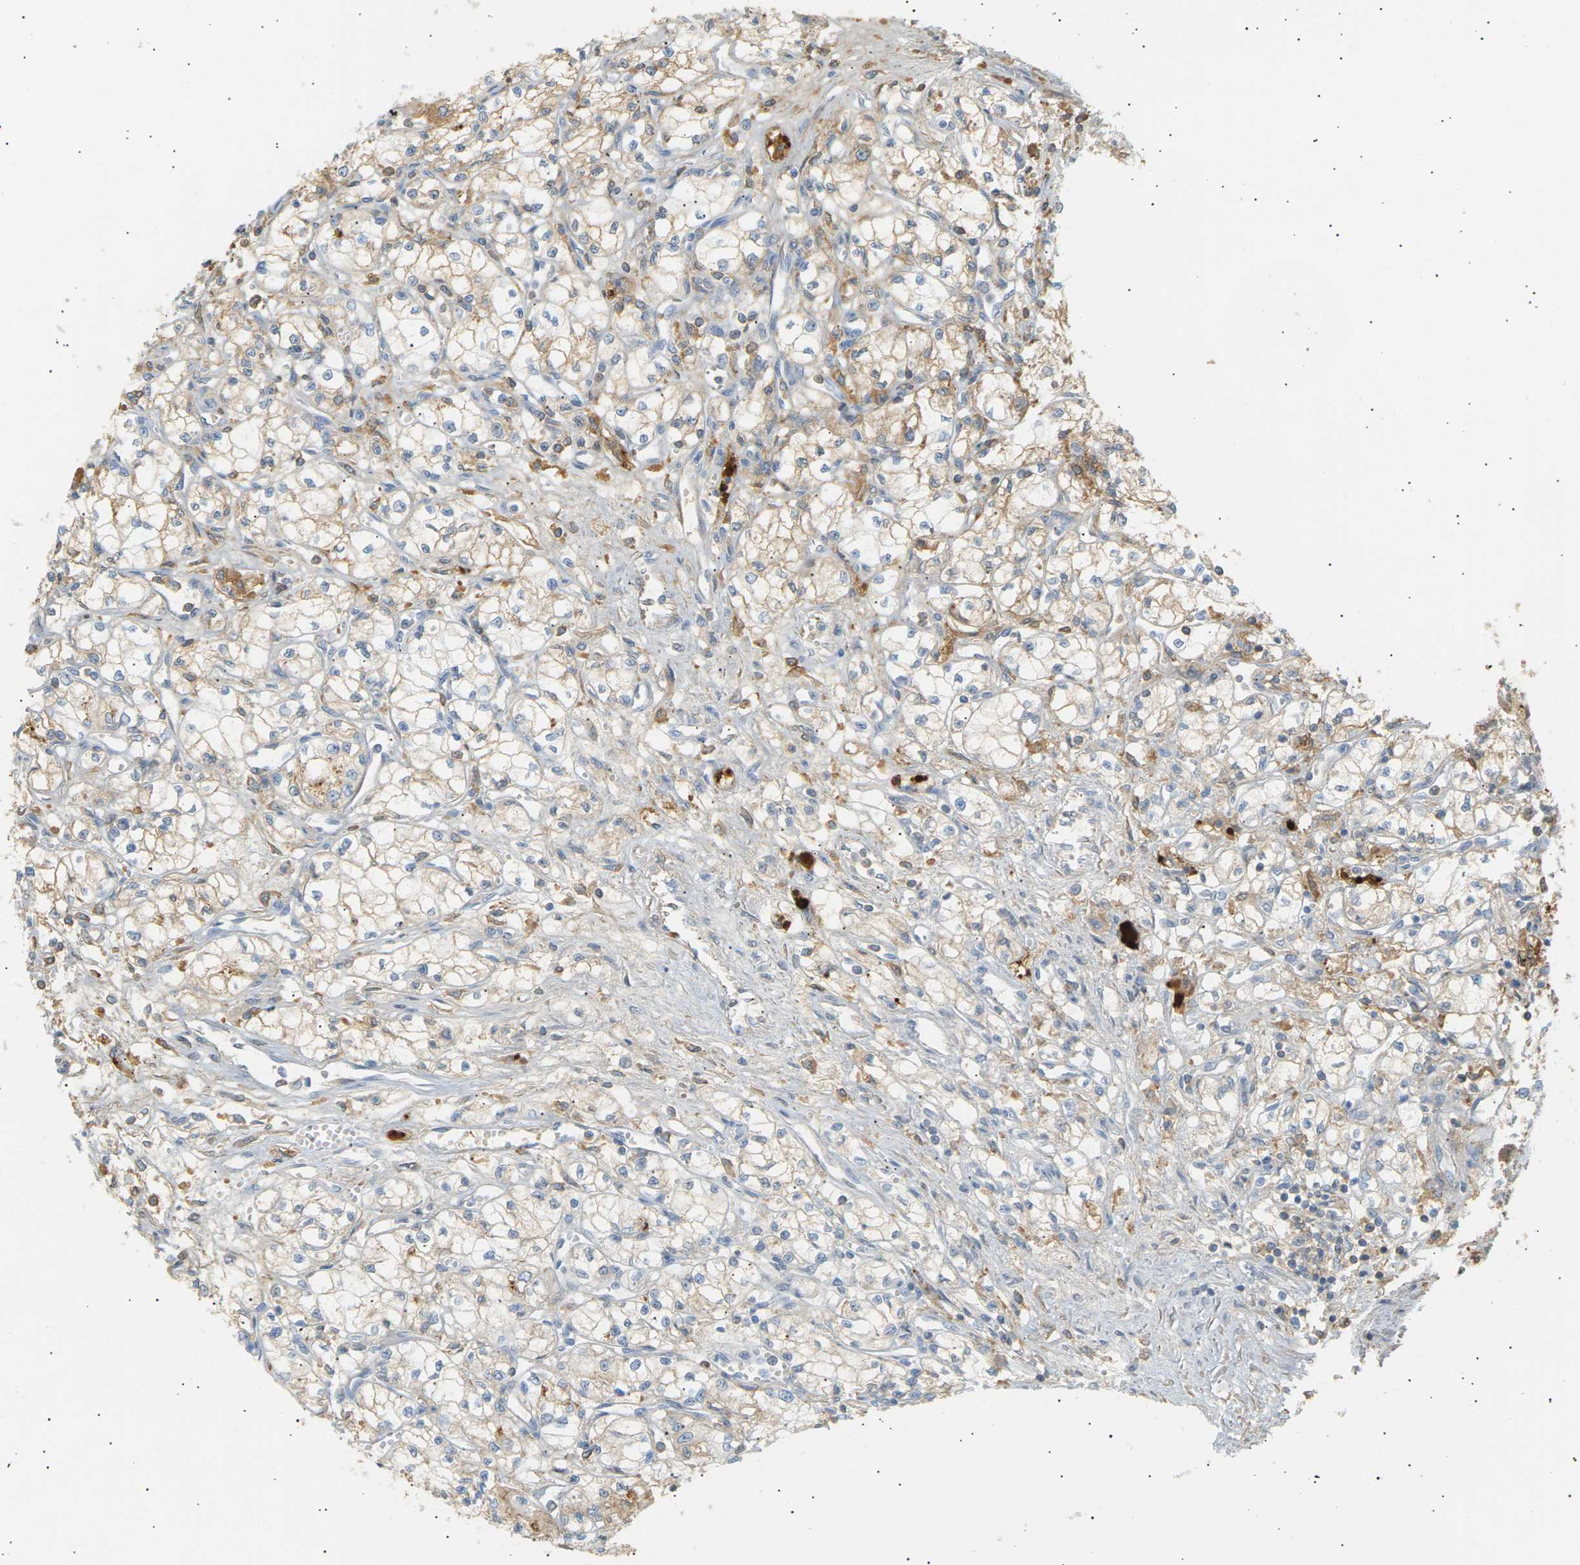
{"staining": {"intensity": "weak", "quantity": "25%-75%", "location": "cytoplasmic/membranous"}, "tissue": "renal cancer", "cell_type": "Tumor cells", "image_type": "cancer", "snomed": [{"axis": "morphology", "description": "Normal tissue, NOS"}, {"axis": "morphology", "description": "Adenocarcinoma, NOS"}, {"axis": "topography", "description": "Kidney"}], "caption": "Adenocarcinoma (renal) was stained to show a protein in brown. There is low levels of weak cytoplasmic/membranous expression in about 25%-75% of tumor cells.", "gene": "IGLC3", "patient": {"sex": "male", "age": 59}}